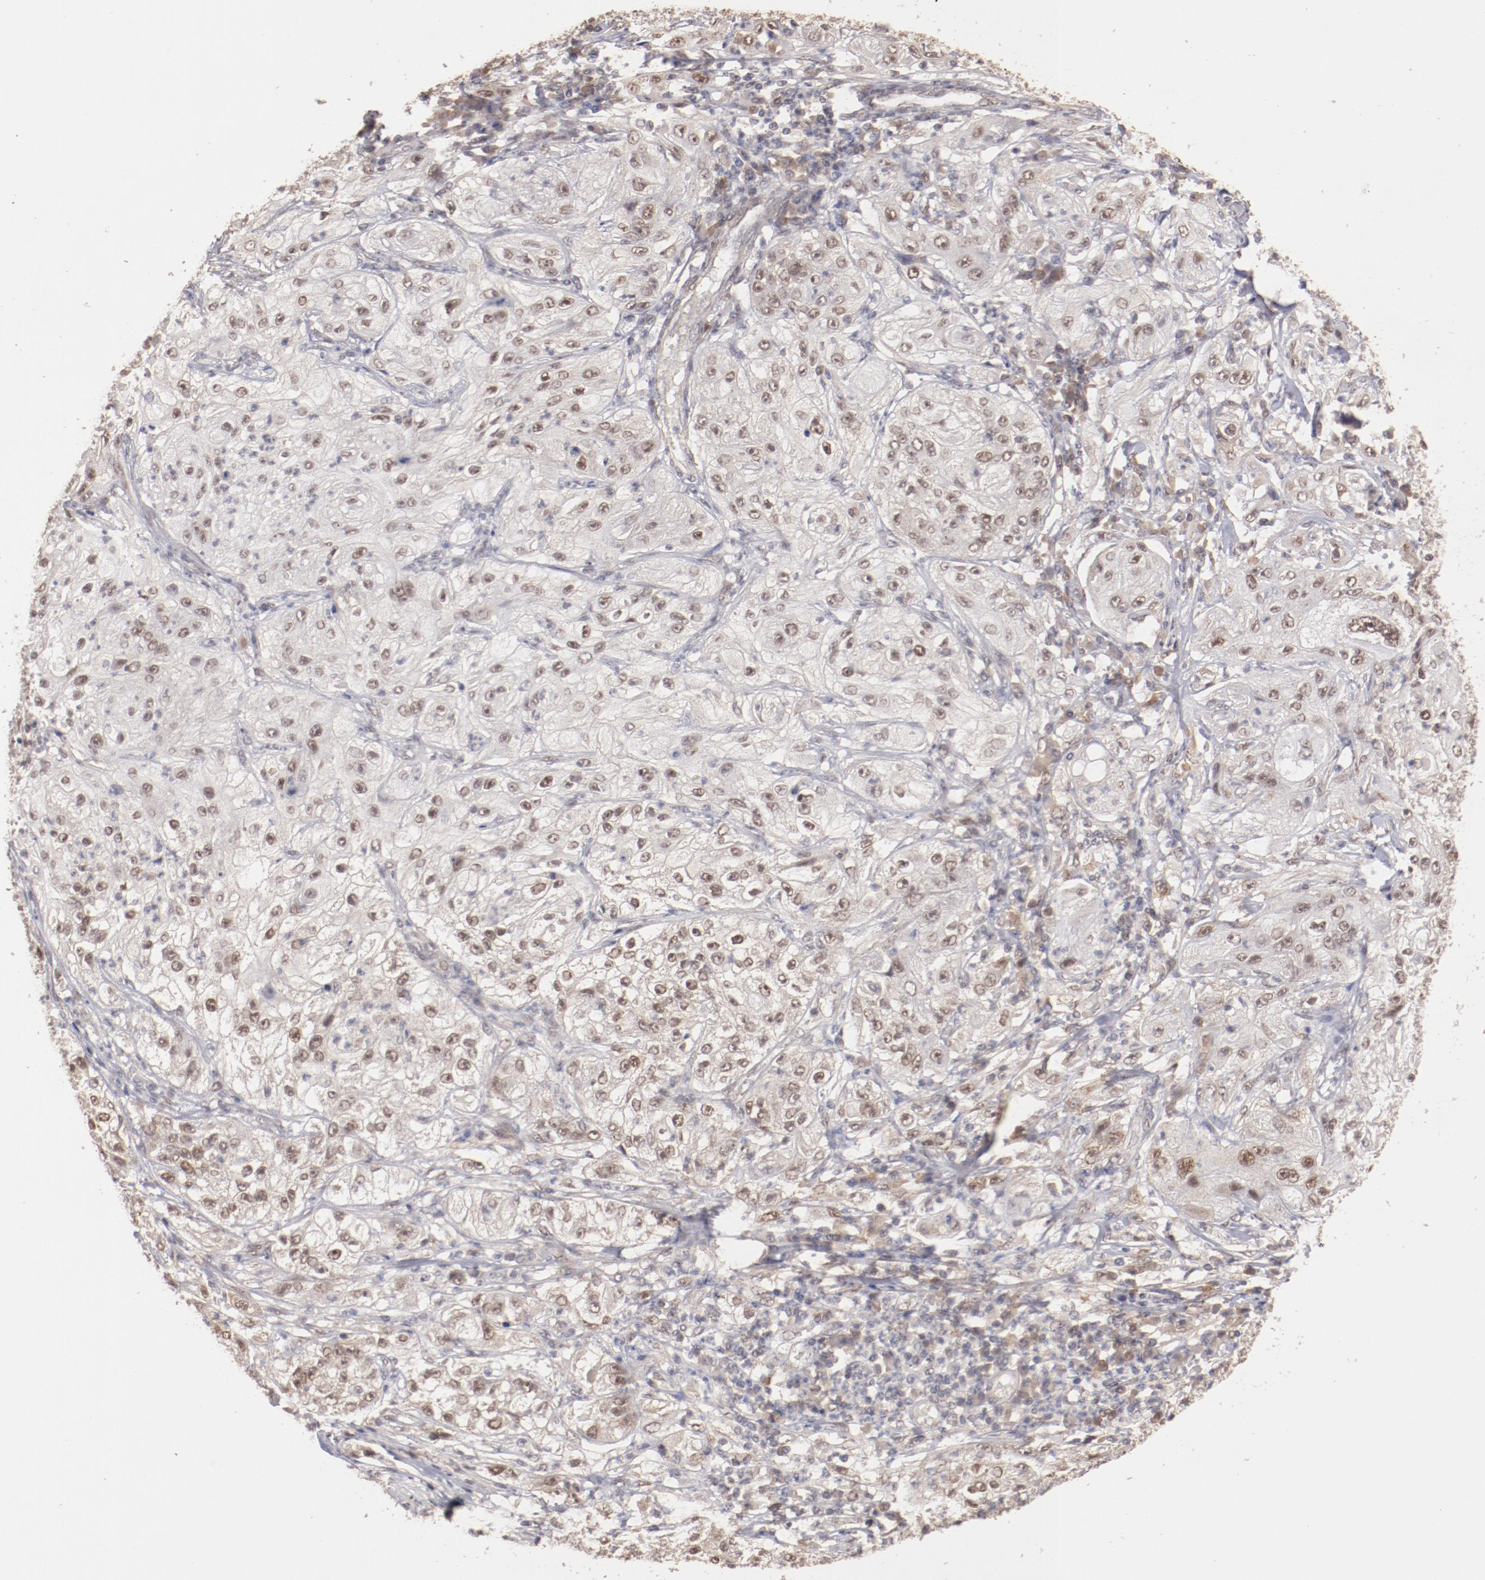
{"staining": {"intensity": "weak", "quantity": ">75%", "location": "cytoplasmic/membranous,nuclear"}, "tissue": "lung cancer", "cell_type": "Tumor cells", "image_type": "cancer", "snomed": [{"axis": "morphology", "description": "Inflammation, NOS"}, {"axis": "morphology", "description": "Squamous cell carcinoma, NOS"}, {"axis": "topography", "description": "Lymph node"}, {"axis": "topography", "description": "Soft tissue"}, {"axis": "topography", "description": "Lung"}], "caption": "About >75% of tumor cells in human lung cancer reveal weak cytoplasmic/membranous and nuclear protein expression as visualized by brown immunohistochemical staining.", "gene": "CLOCK", "patient": {"sex": "male", "age": 66}}